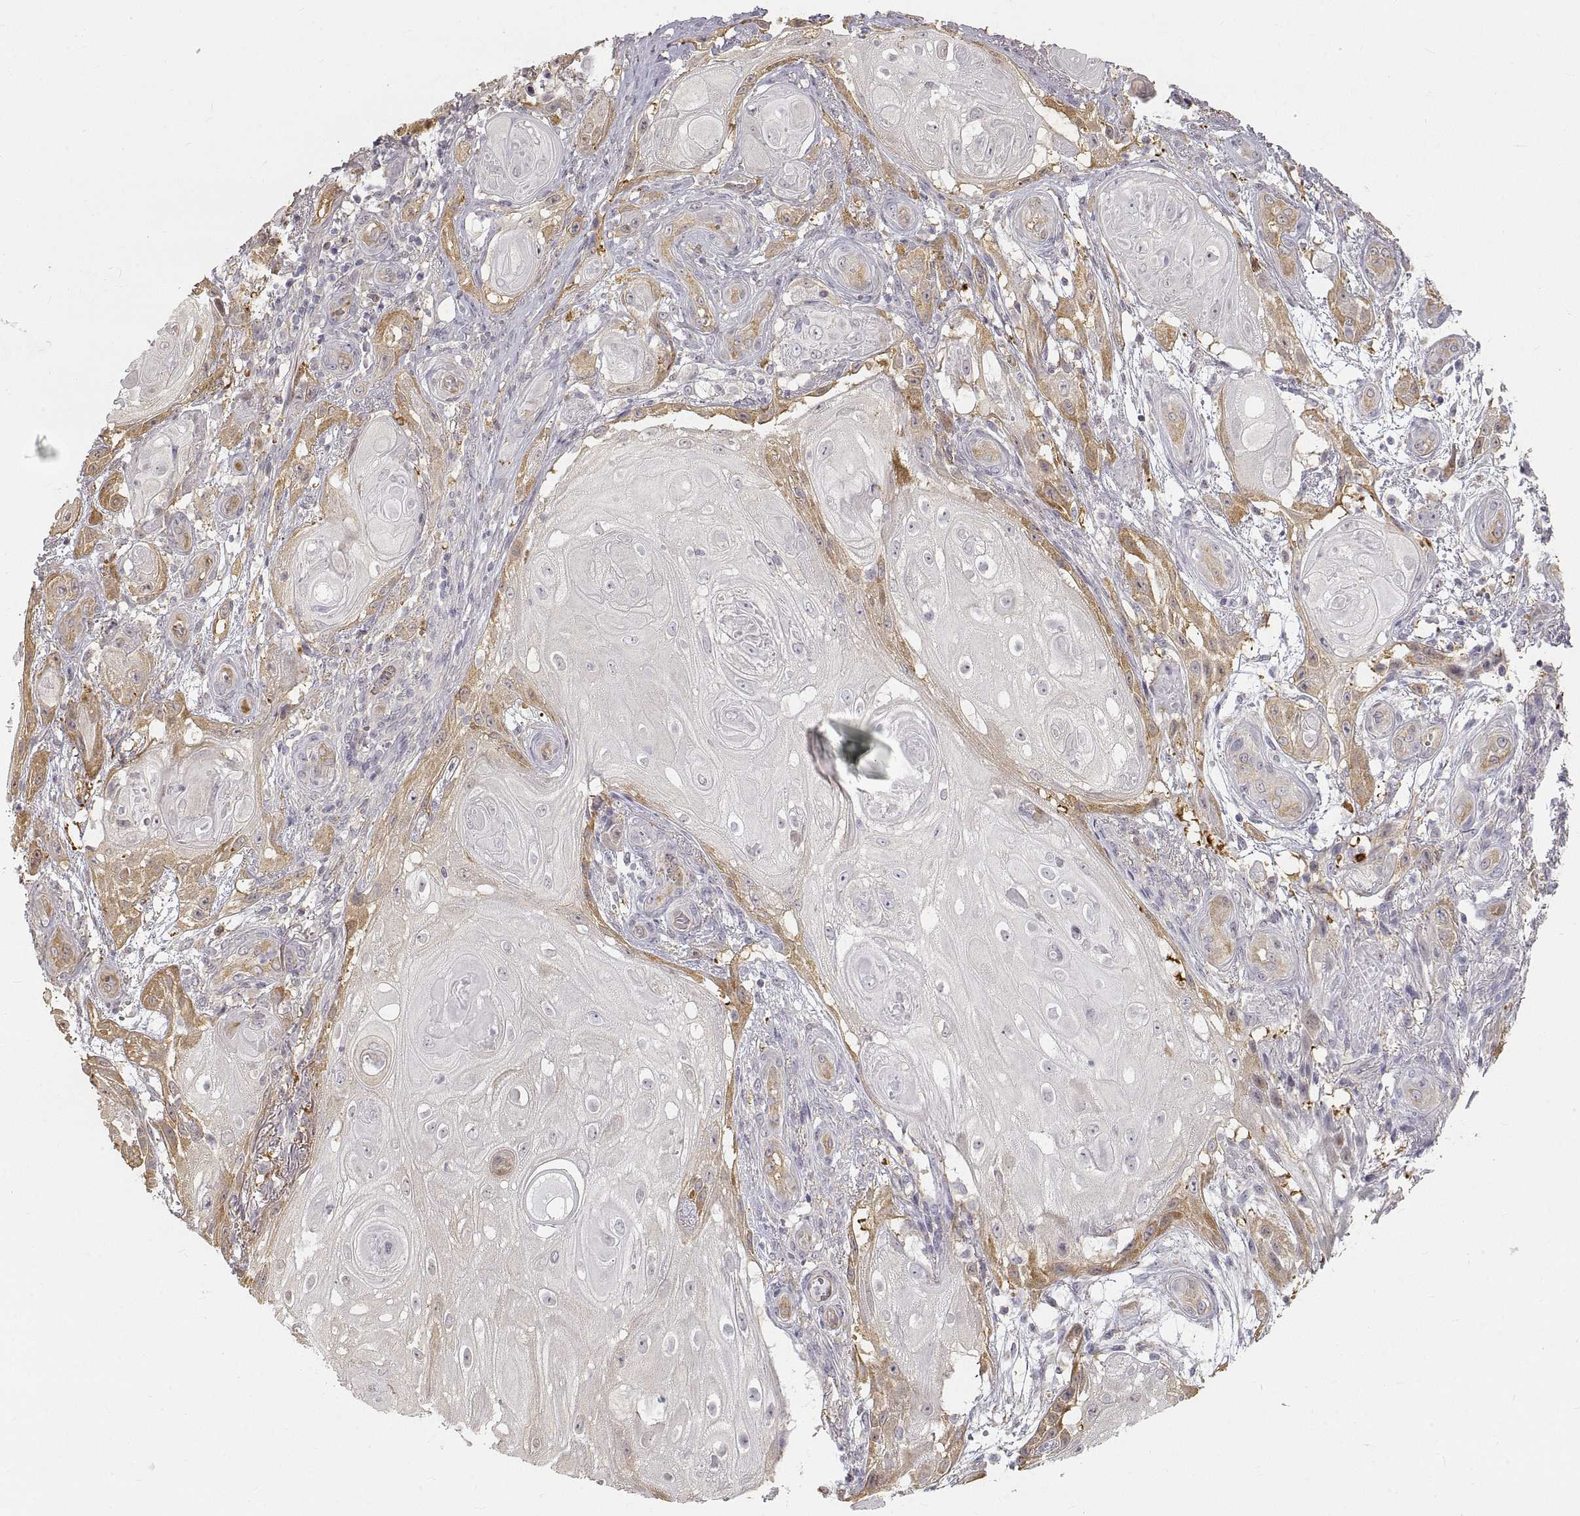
{"staining": {"intensity": "moderate", "quantity": "<25%", "location": "cytoplasmic/membranous"}, "tissue": "skin cancer", "cell_type": "Tumor cells", "image_type": "cancer", "snomed": [{"axis": "morphology", "description": "Squamous cell carcinoma, NOS"}, {"axis": "topography", "description": "Skin"}], "caption": "This micrograph shows immunohistochemistry (IHC) staining of squamous cell carcinoma (skin), with low moderate cytoplasmic/membranous positivity in about <25% of tumor cells.", "gene": "HSP90AB1", "patient": {"sex": "male", "age": 62}}